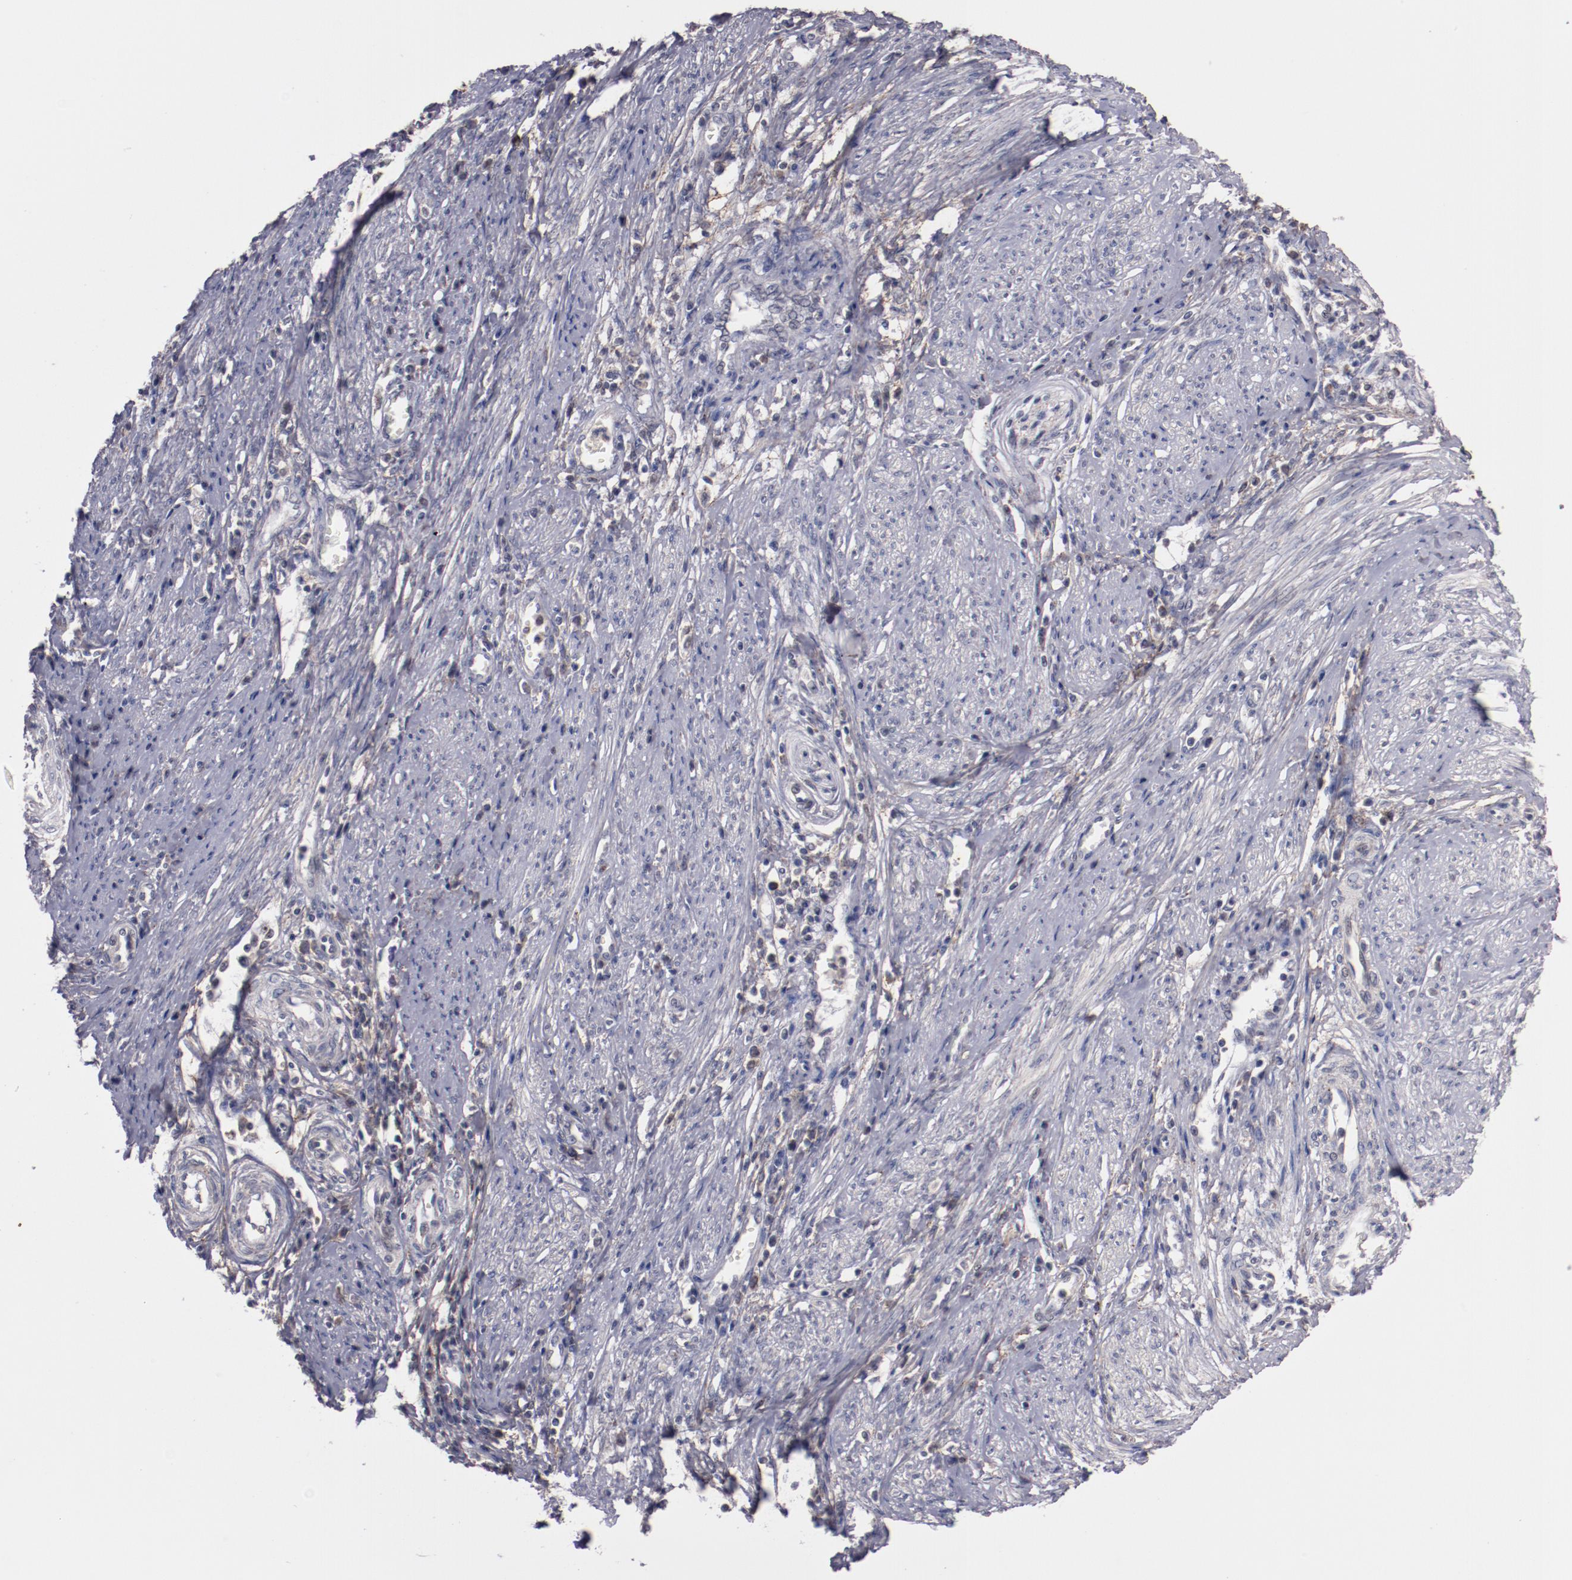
{"staining": {"intensity": "negative", "quantity": "none", "location": "none"}, "tissue": "cervical cancer", "cell_type": "Tumor cells", "image_type": "cancer", "snomed": [{"axis": "morphology", "description": "Adenocarcinoma, NOS"}, {"axis": "topography", "description": "Cervix"}], "caption": "A high-resolution histopathology image shows immunohistochemistry (IHC) staining of cervical cancer (adenocarcinoma), which shows no significant expression in tumor cells.", "gene": "SYP", "patient": {"sex": "female", "age": 36}}